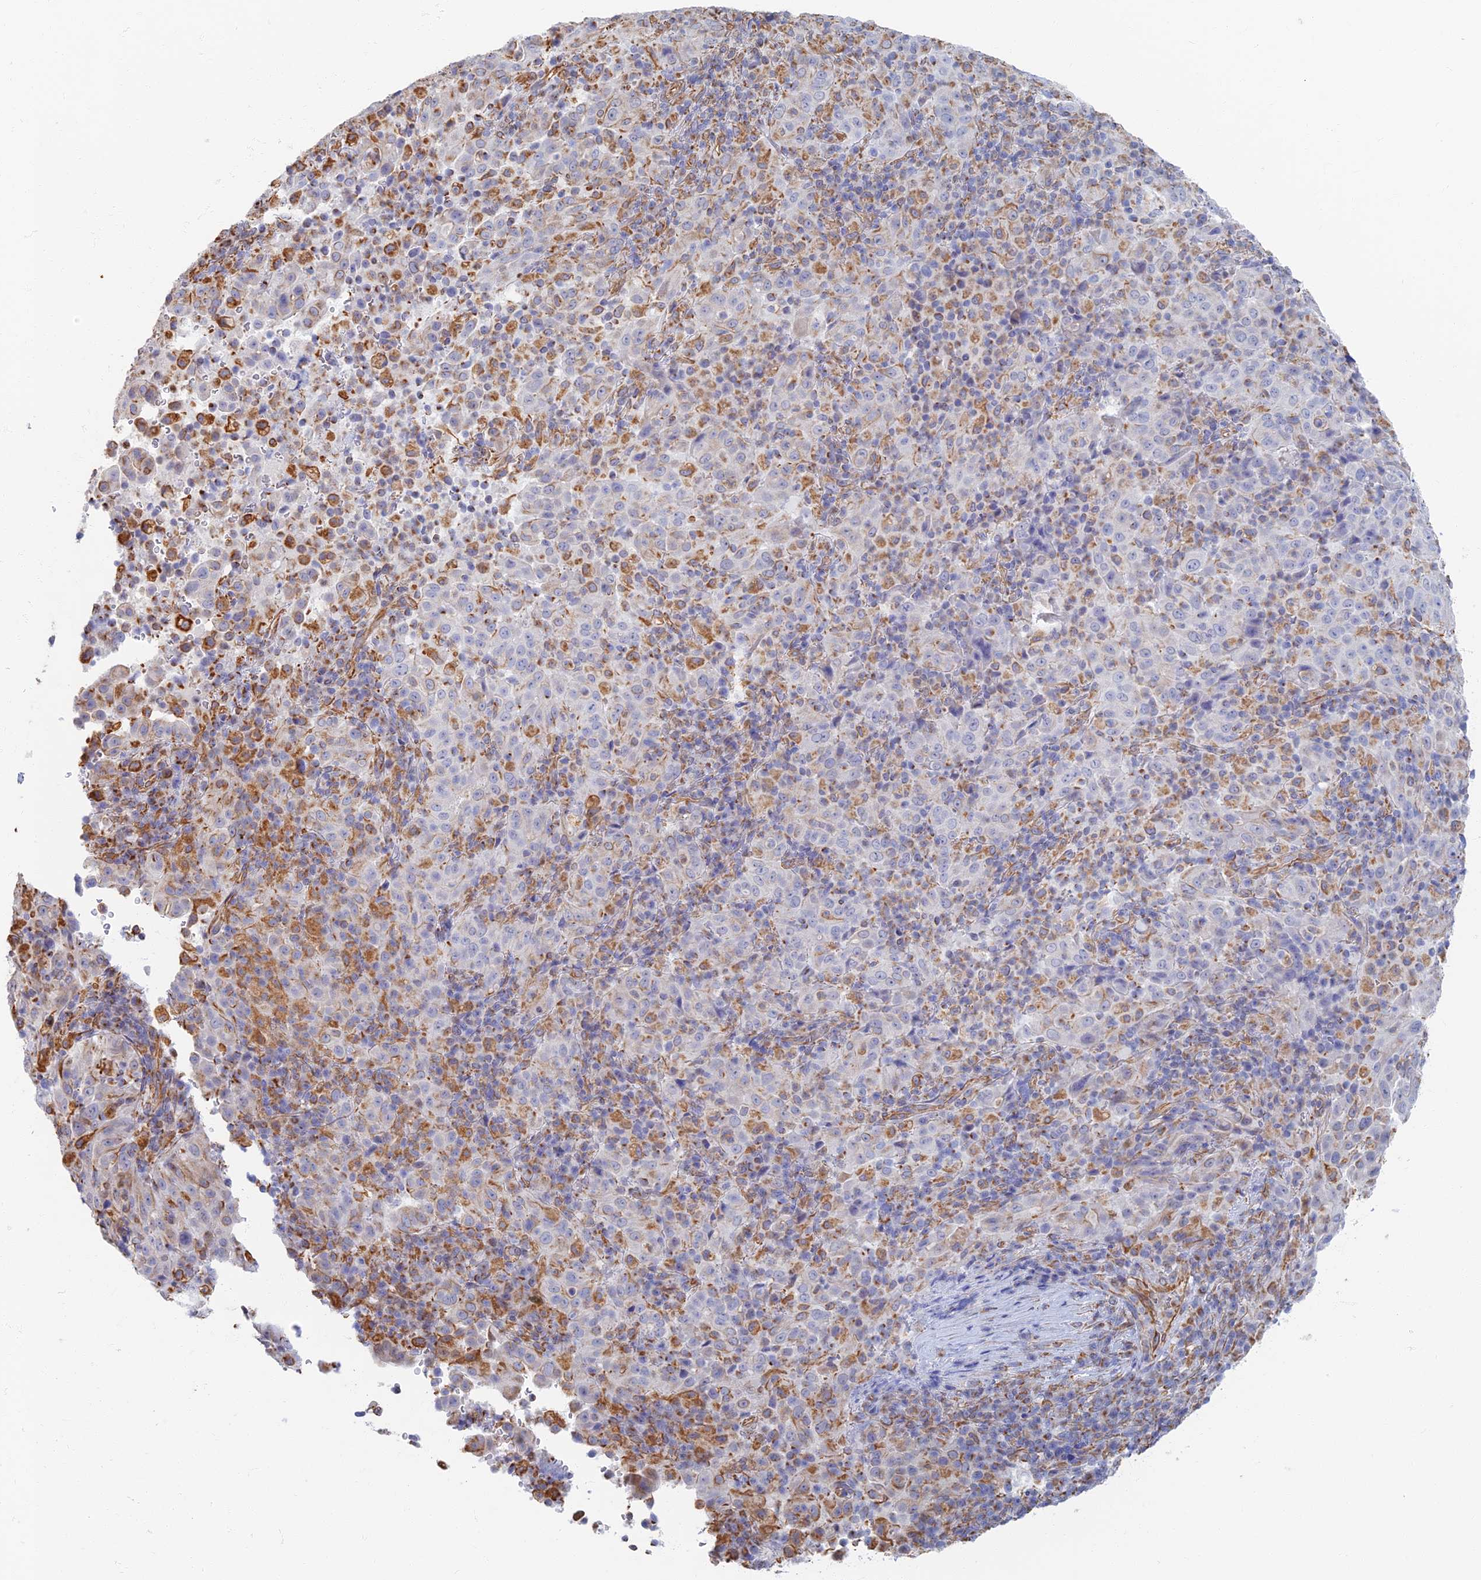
{"staining": {"intensity": "negative", "quantity": "none", "location": "none"}, "tissue": "pancreatic cancer", "cell_type": "Tumor cells", "image_type": "cancer", "snomed": [{"axis": "morphology", "description": "Adenocarcinoma, NOS"}, {"axis": "topography", "description": "Pancreas"}], "caption": "Tumor cells are negative for protein expression in human adenocarcinoma (pancreatic).", "gene": "RMC1", "patient": {"sex": "male", "age": 63}}